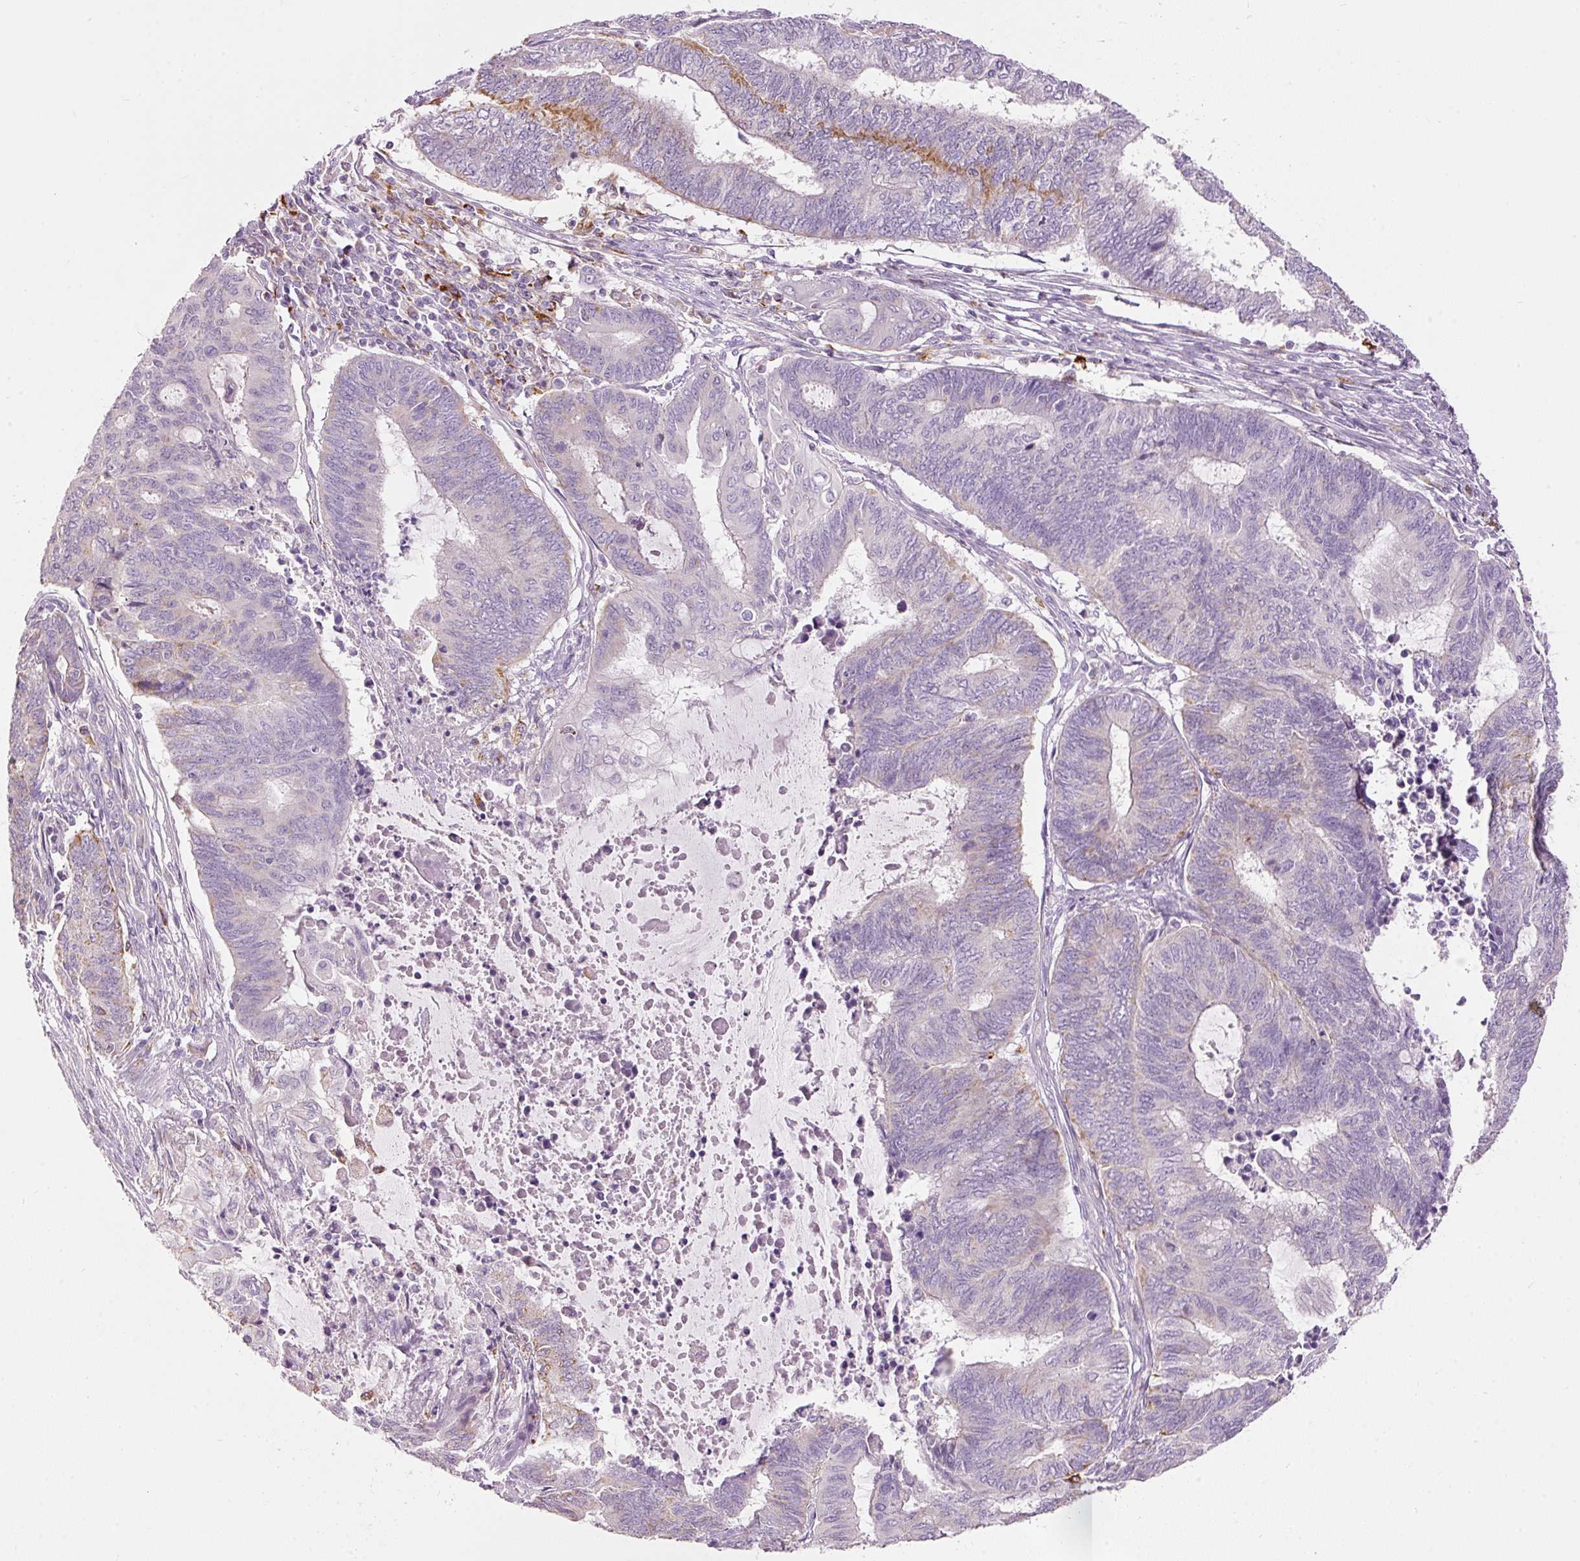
{"staining": {"intensity": "negative", "quantity": "none", "location": "none"}, "tissue": "endometrial cancer", "cell_type": "Tumor cells", "image_type": "cancer", "snomed": [{"axis": "morphology", "description": "Adenocarcinoma, NOS"}, {"axis": "topography", "description": "Uterus"}, {"axis": "topography", "description": "Endometrium"}], "caption": "Endometrial cancer (adenocarcinoma) was stained to show a protein in brown. There is no significant expression in tumor cells.", "gene": "MTHFD2", "patient": {"sex": "female", "age": 70}}